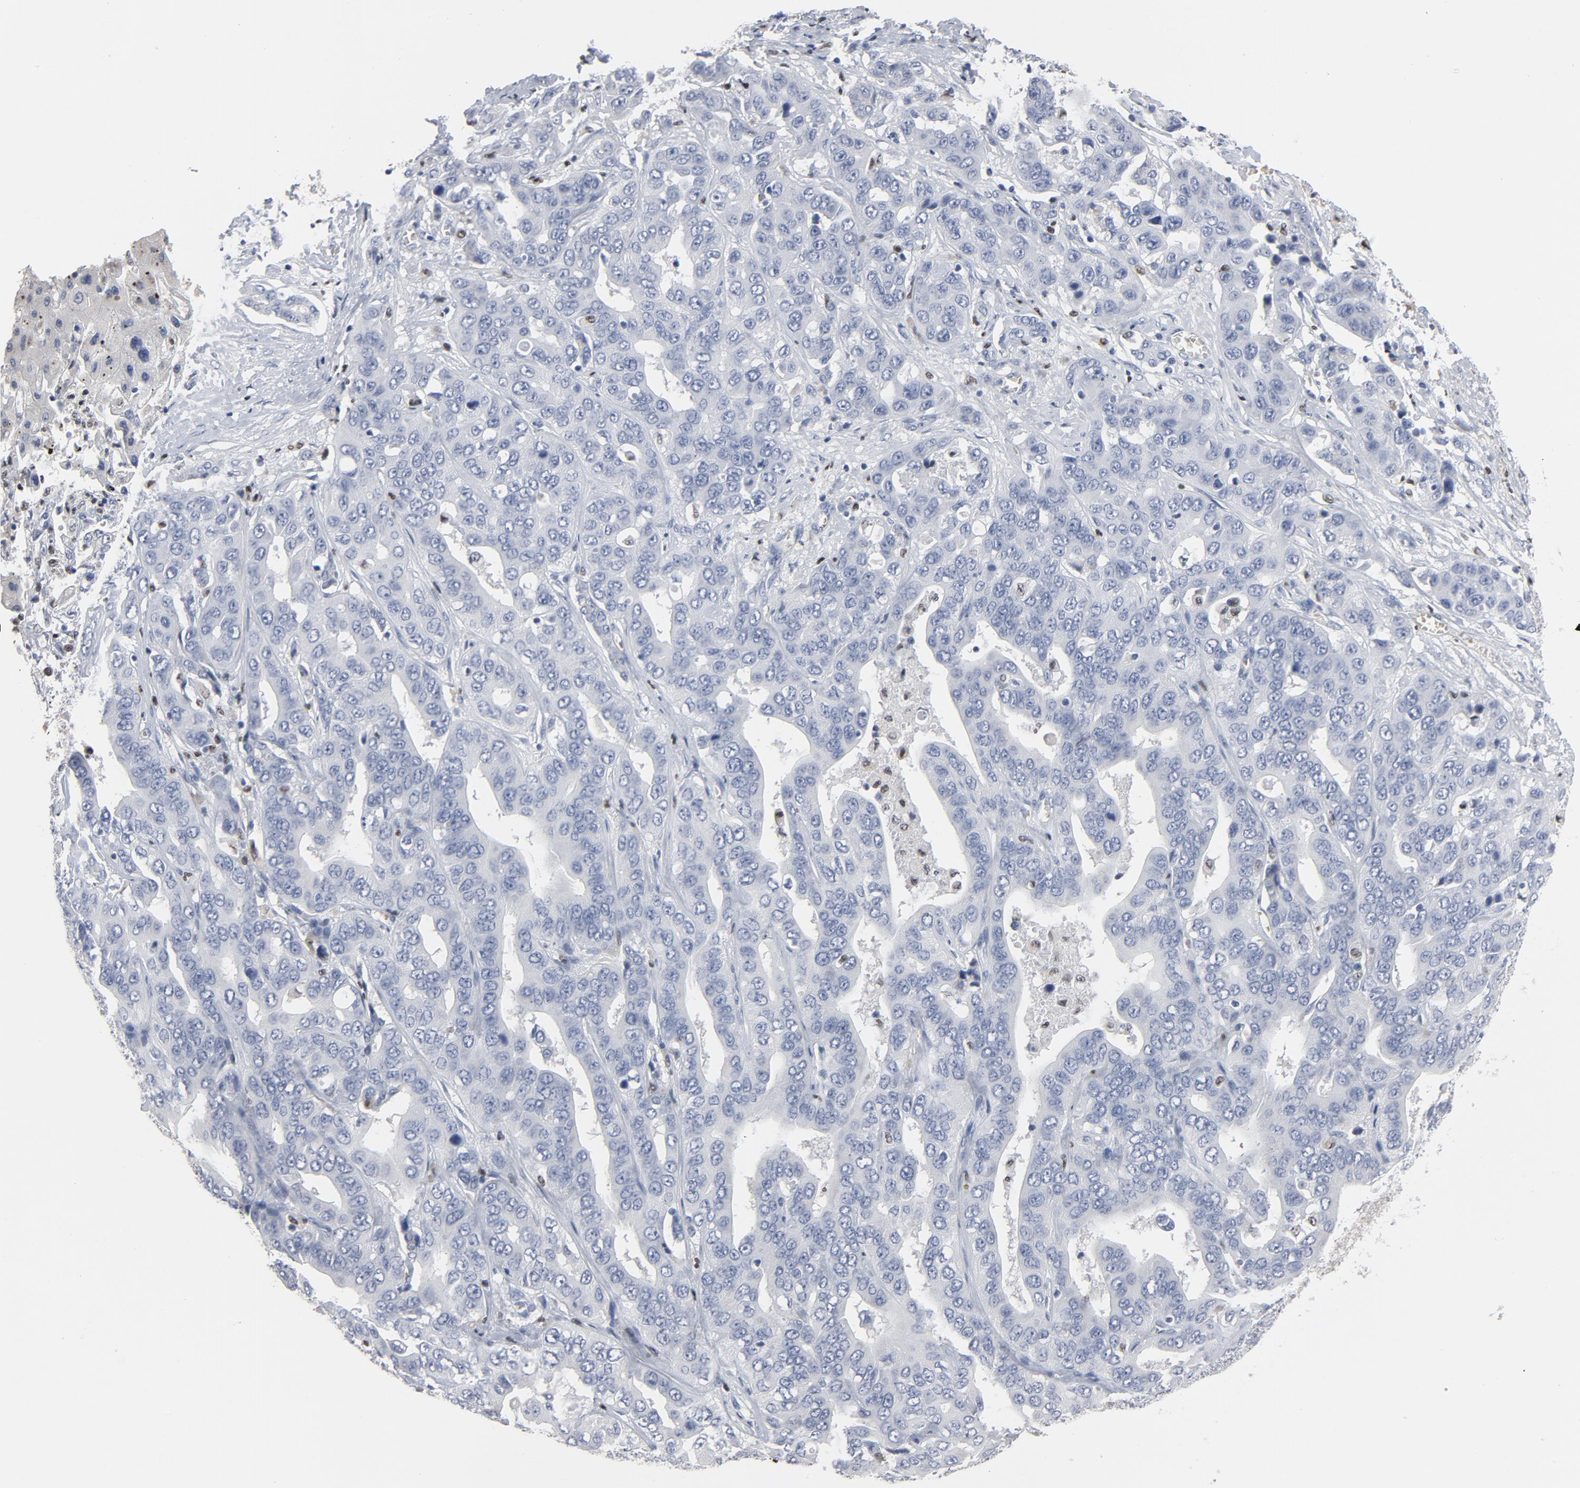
{"staining": {"intensity": "negative", "quantity": "none", "location": "none"}, "tissue": "liver cancer", "cell_type": "Tumor cells", "image_type": "cancer", "snomed": [{"axis": "morphology", "description": "Cholangiocarcinoma"}, {"axis": "topography", "description": "Liver"}], "caption": "High magnification brightfield microscopy of liver cholangiocarcinoma stained with DAB (3,3'-diaminobenzidine) (brown) and counterstained with hematoxylin (blue): tumor cells show no significant staining.", "gene": "SPI1", "patient": {"sex": "female", "age": 52}}